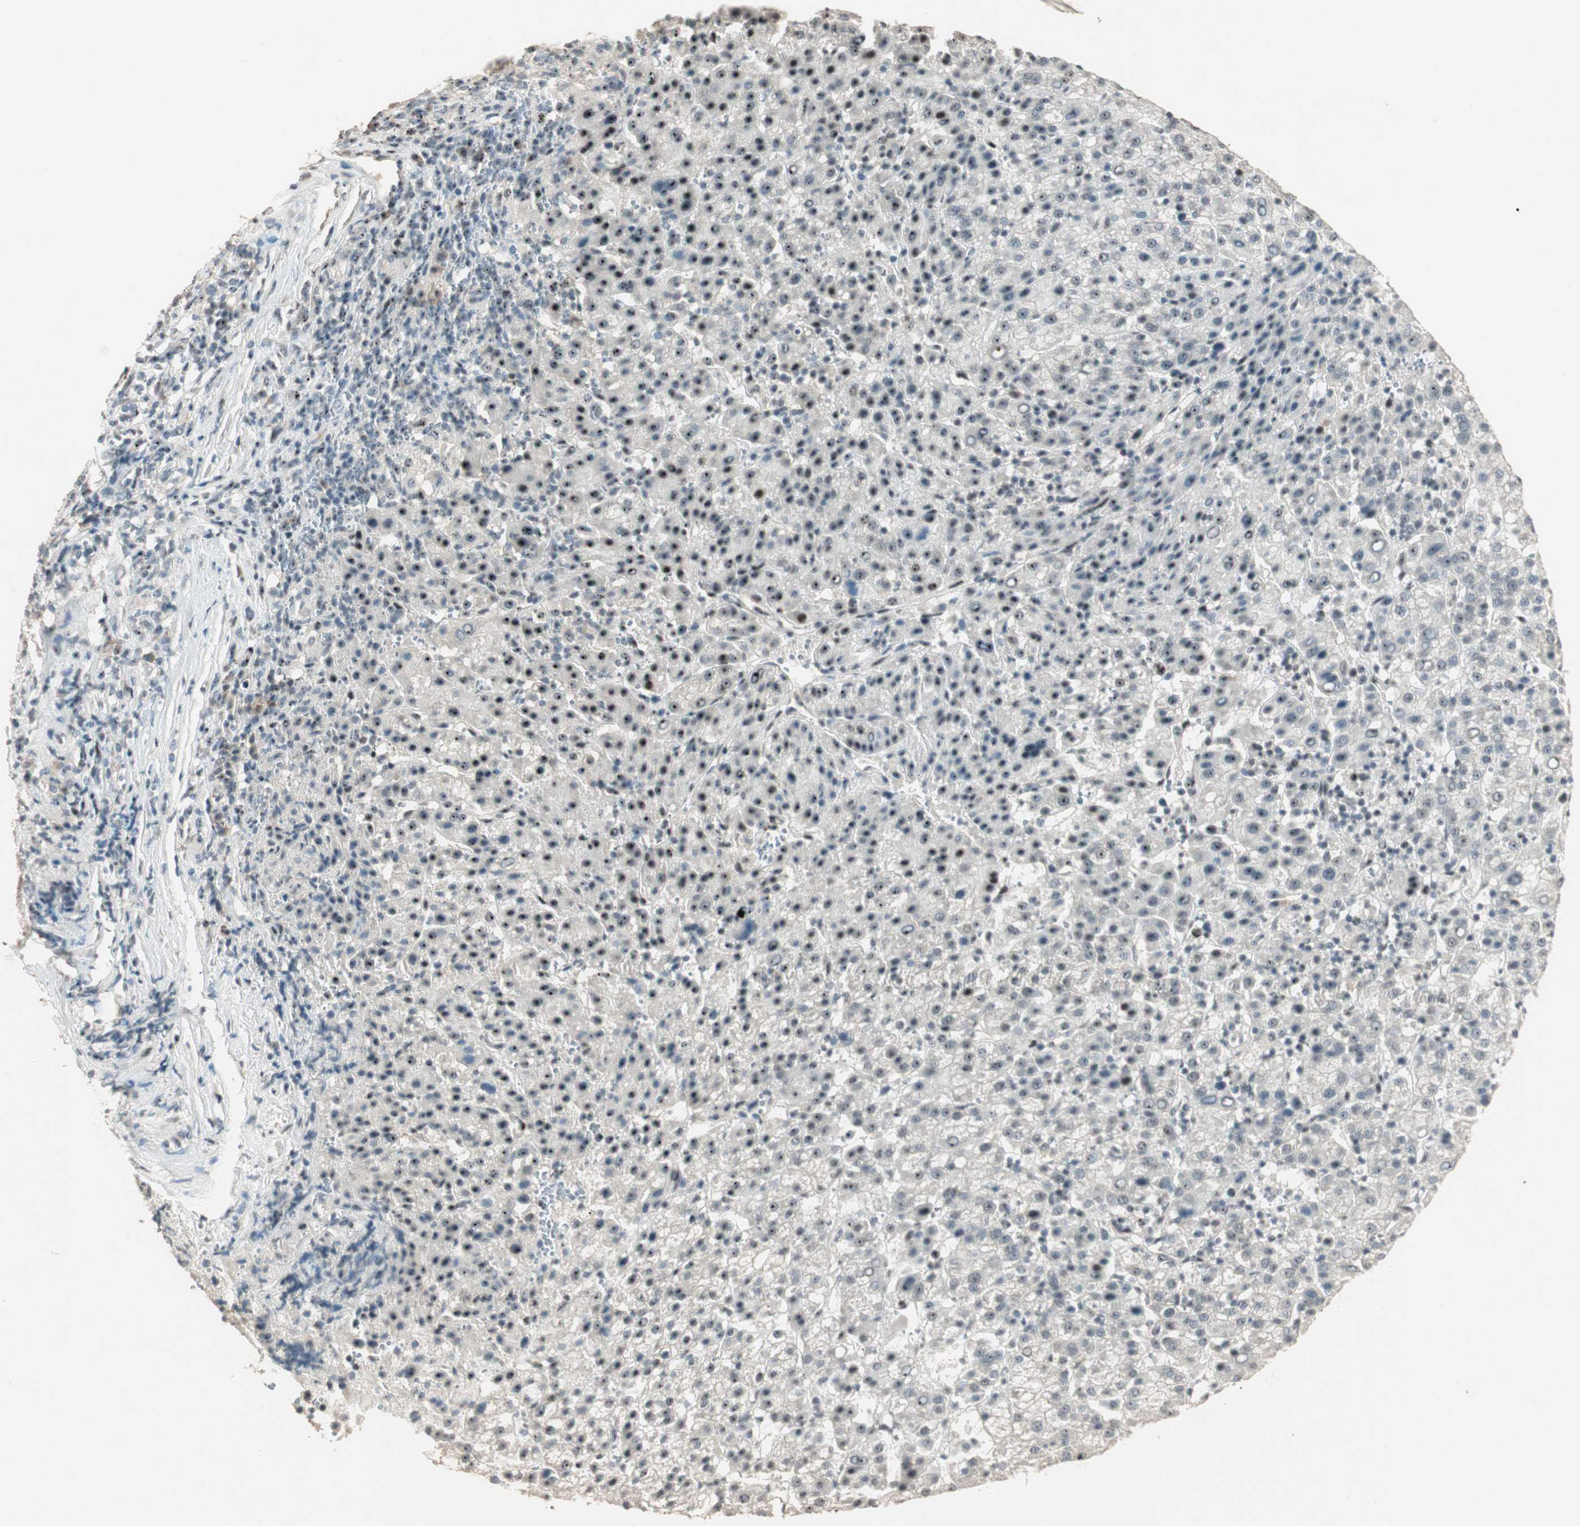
{"staining": {"intensity": "weak", "quantity": "25%-75%", "location": "nuclear"}, "tissue": "liver cancer", "cell_type": "Tumor cells", "image_type": "cancer", "snomed": [{"axis": "morphology", "description": "Carcinoma, Hepatocellular, NOS"}, {"axis": "topography", "description": "Liver"}], "caption": "Tumor cells reveal low levels of weak nuclear positivity in approximately 25%-75% of cells in human liver cancer. The staining is performed using DAB (3,3'-diaminobenzidine) brown chromogen to label protein expression. The nuclei are counter-stained blue using hematoxylin.", "gene": "ETV4", "patient": {"sex": "female", "age": 58}}